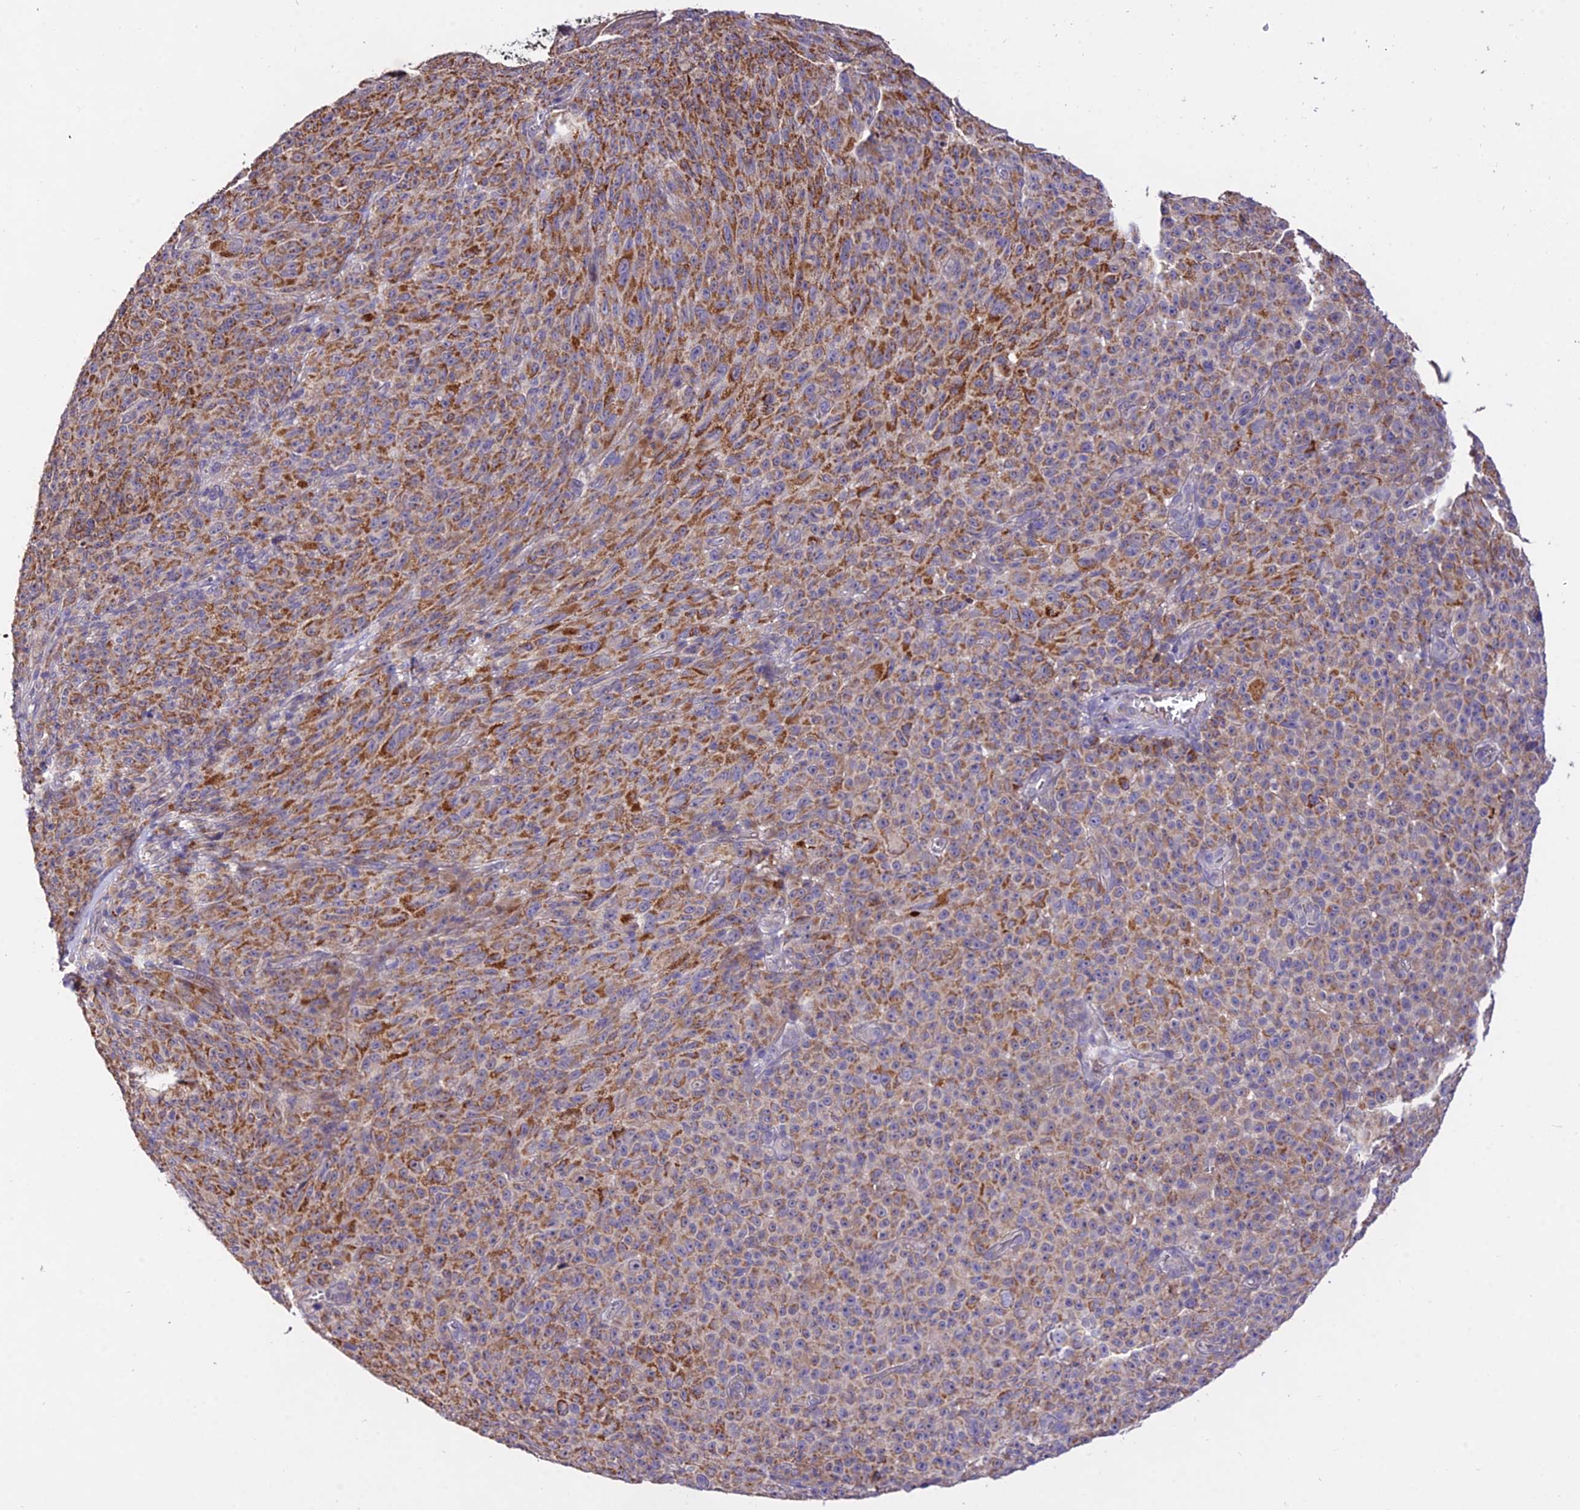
{"staining": {"intensity": "moderate", "quantity": "25%-75%", "location": "cytoplasmic/membranous"}, "tissue": "melanoma", "cell_type": "Tumor cells", "image_type": "cancer", "snomed": [{"axis": "morphology", "description": "Malignant melanoma, NOS"}, {"axis": "topography", "description": "Skin"}], "caption": "Immunohistochemistry staining of malignant melanoma, which shows medium levels of moderate cytoplasmic/membranous staining in approximately 25%-75% of tumor cells indicating moderate cytoplasmic/membranous protein expression. The staining was performed using DAB (3,3'-diaminobenzidine) (brown) for protein detection and nuclei were counterstained in hematoxylin (blue).", "gene": "WDR5B", "patient": {"sex": "female", "age": 82}}